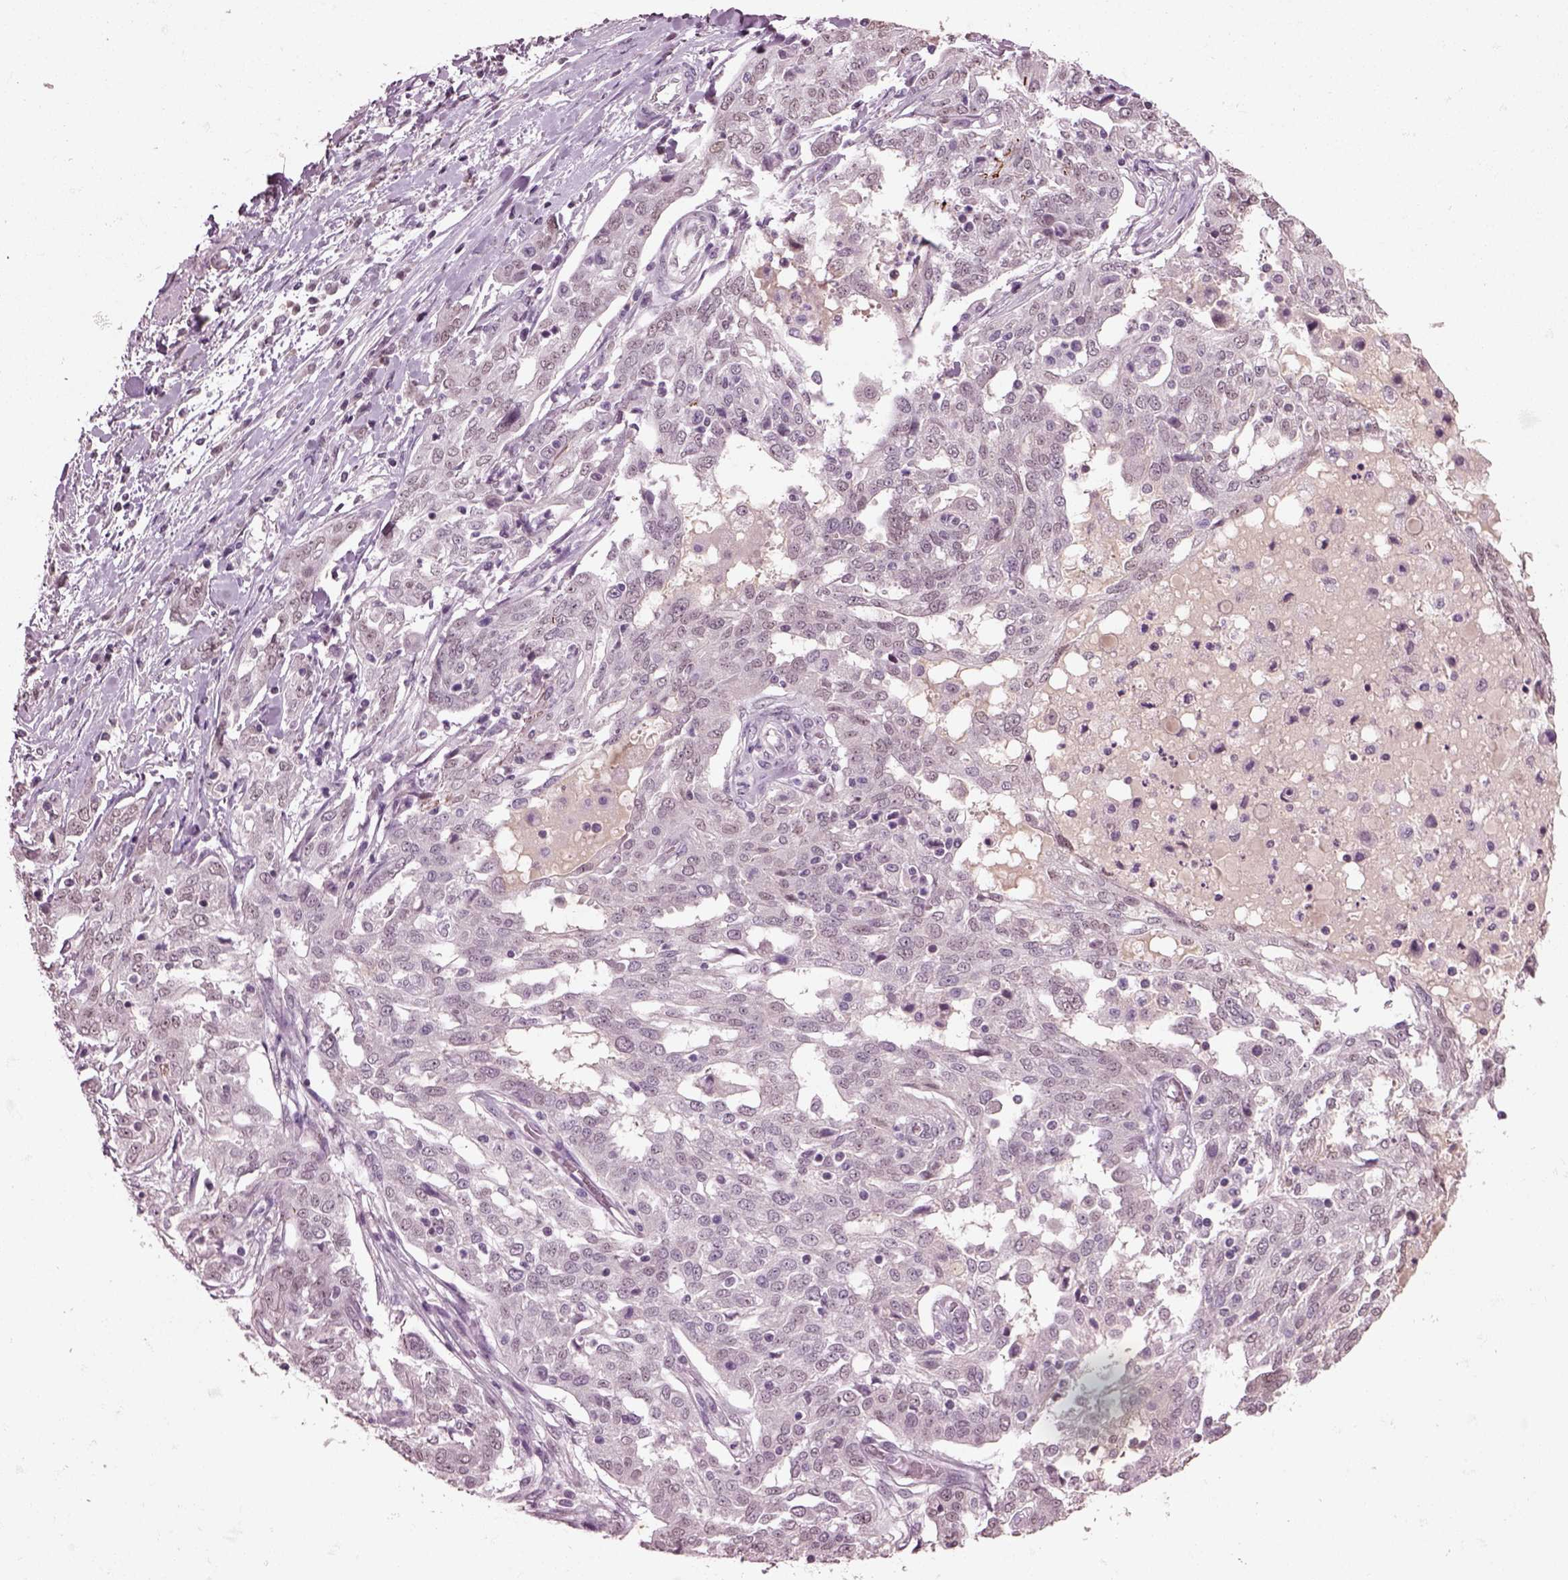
{"staining": {"intensity": "negative", "quantity": "none", "location": "none"}, "tissue": "ovarian cancer", "cell_type": "Tumor cells", "image_type": "cancer", "snomed": [{"axis": "morphology", "description": "Cystadenocarcinoma, serous, NOS"}, {"axis": "topography", "description": "Ovary"}], "caption": "Immunohistochemistry image of neoplastic tissue: ovarian serous cystadenocarcinoma stained with DAB (3,3'-diaminobenzidine) shows no significant protein positivity in tumor cells. The staining was performed using DAB (3,3'-diaminobenzidine) to visualize the protein expression in brown, while the nuclei were stained in blue with hematoxylin (Magnification: 20x).", "gene": "SEPHS1", "patient": {"sex": "female", "age": 67}}